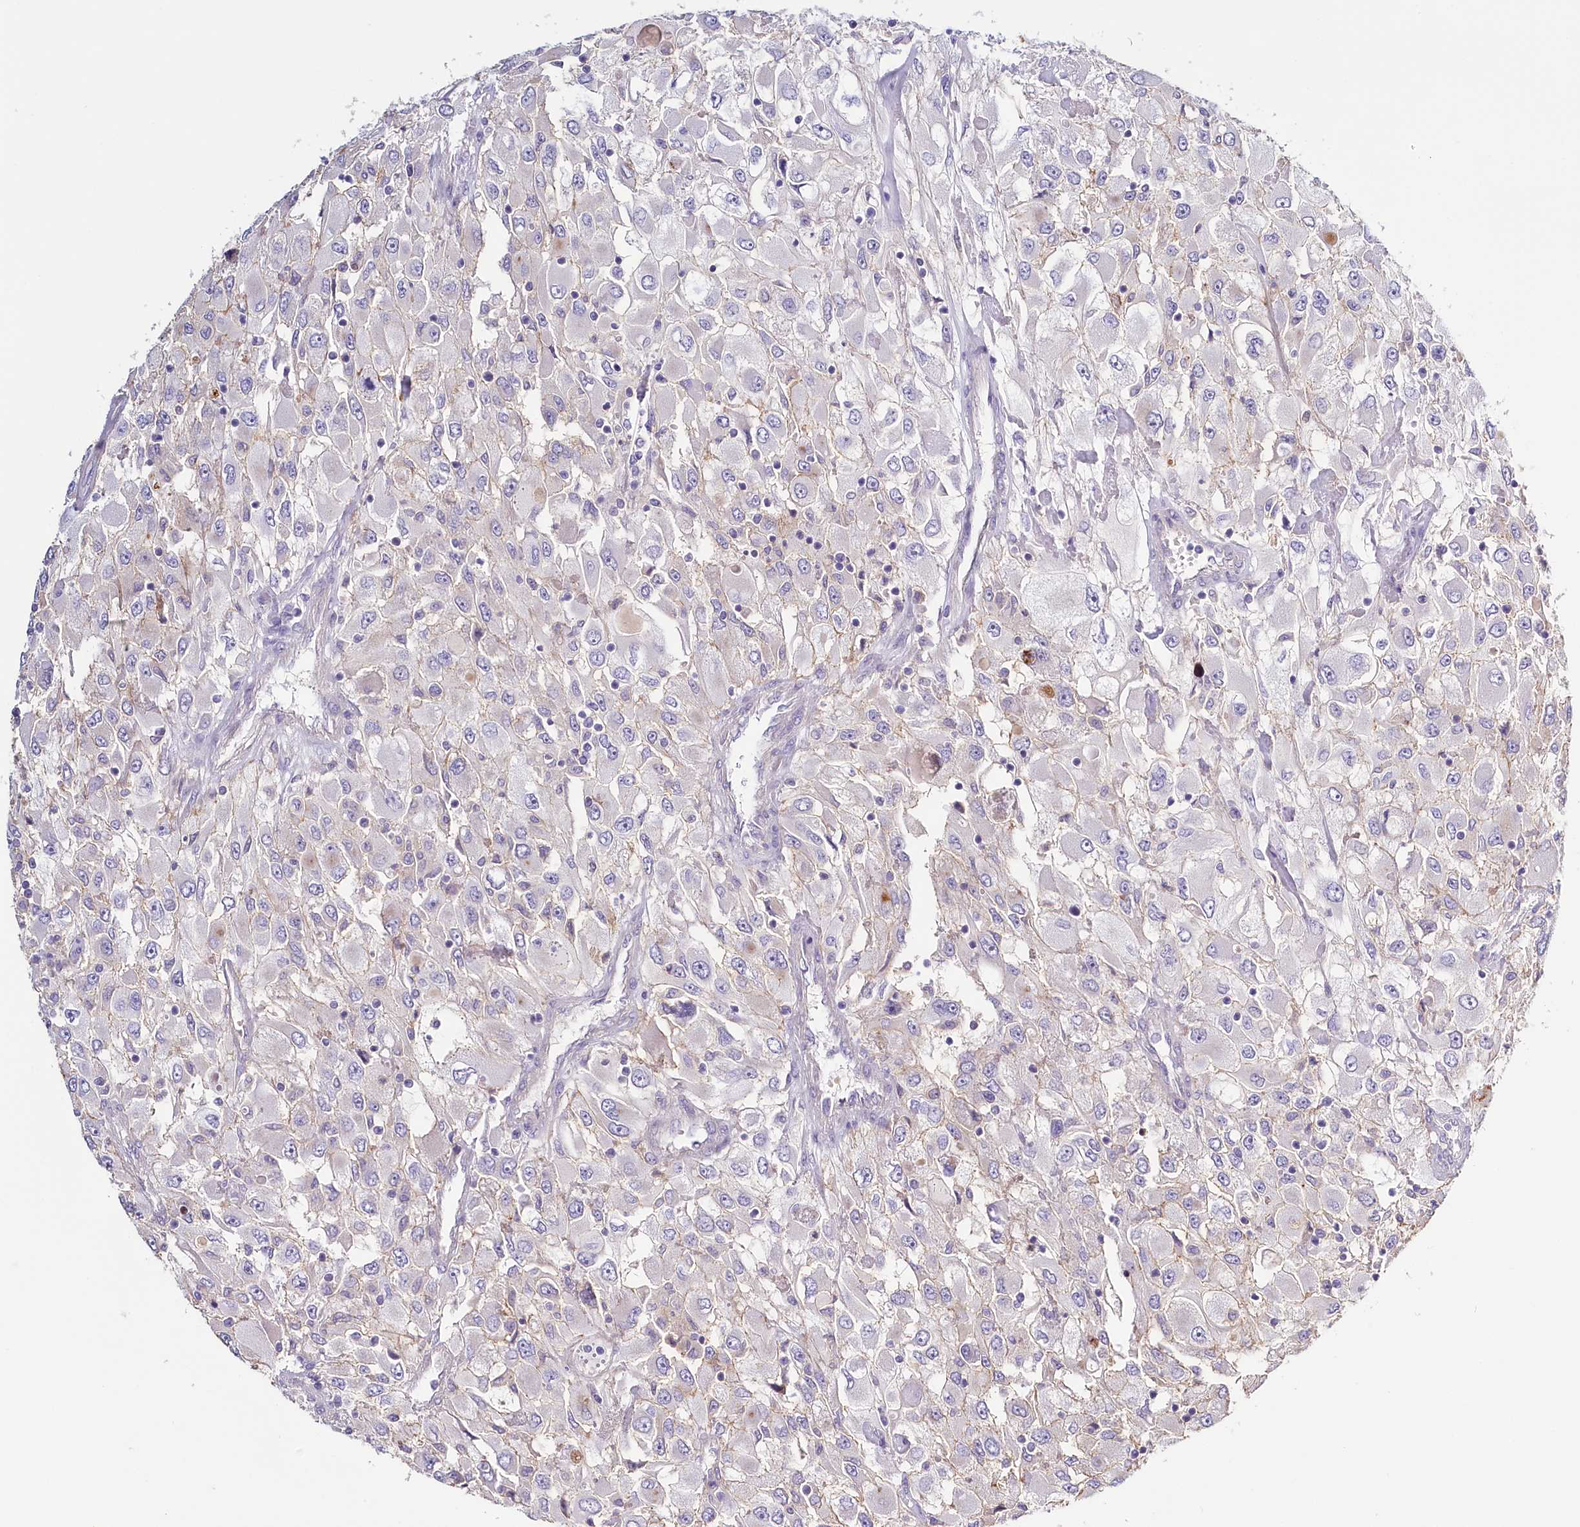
{"staining": {"intensity": "negative", "quantity": "none", "location": "none"}, "tissue": "renal cancer", "cell_type": "Tumor cells", "image_type": "cancer", "snomed": [{"axis": "morphology", "description": "Adenocarcinoma, NOS"}, {"axis": "topography", "description": "Kidney"}], "caption": "The image exhibits no significant expression in tumor cells of renal cancer (adenocarcinoma).", "gene": "PDE6D", "patient": {"sex": "female", "age": 52}}